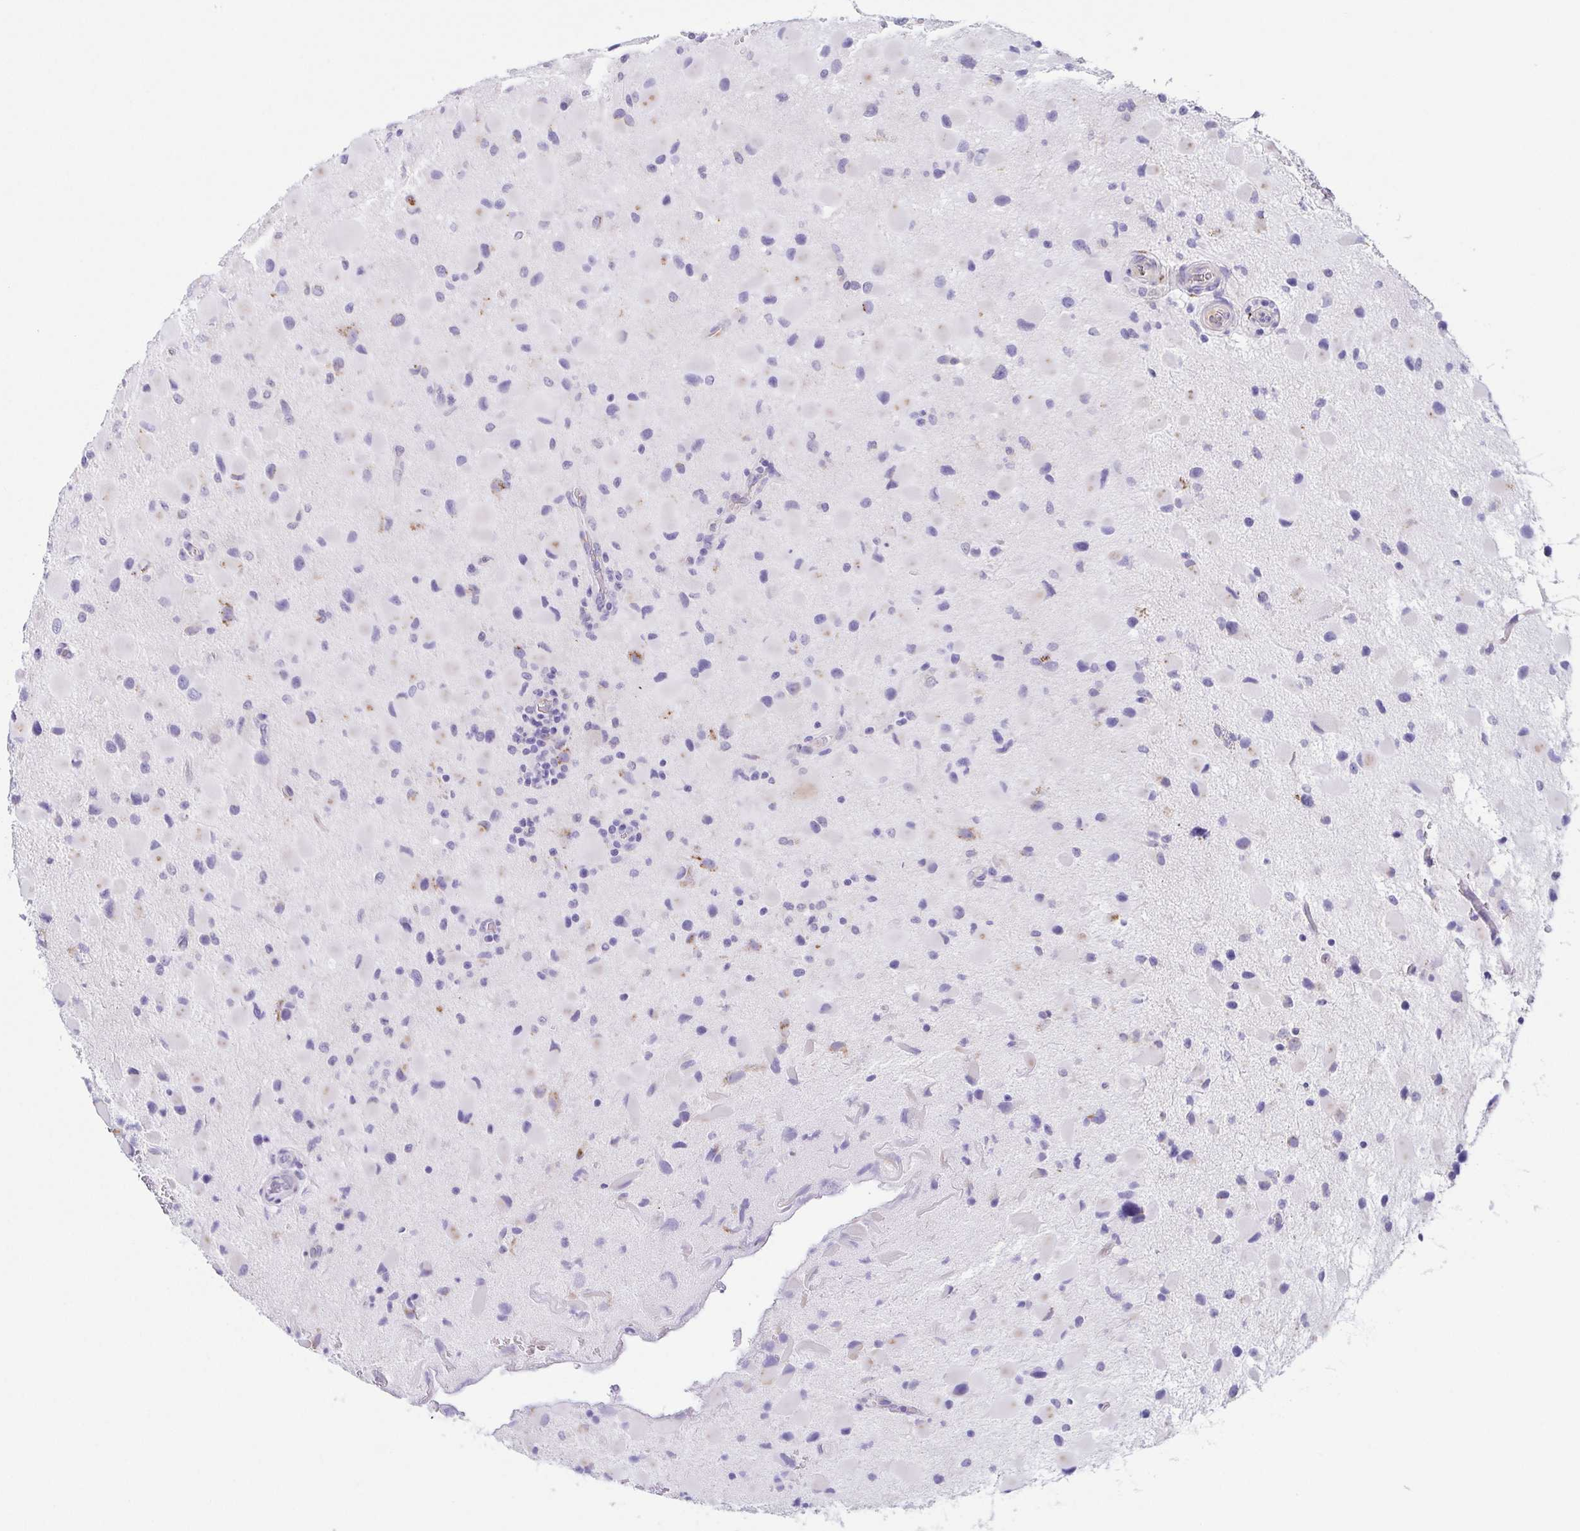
{"staining": {"intensity": "negative", "quantity": "none", "location": "none"}, "tissue": "glioma", "cell_type": "Tumor cells", "image_type": "cancer", "snomed": [{"axis": "morphology", "description": "Glioma, malignant, Low grade"}, {"axis": "topography", "description": "Brain"}], "caption": "The image demonstrates no staining of tumor cells in glioma.", "gene": "LDLRAD1", "patient": {"sex": "female", "age": 32}}